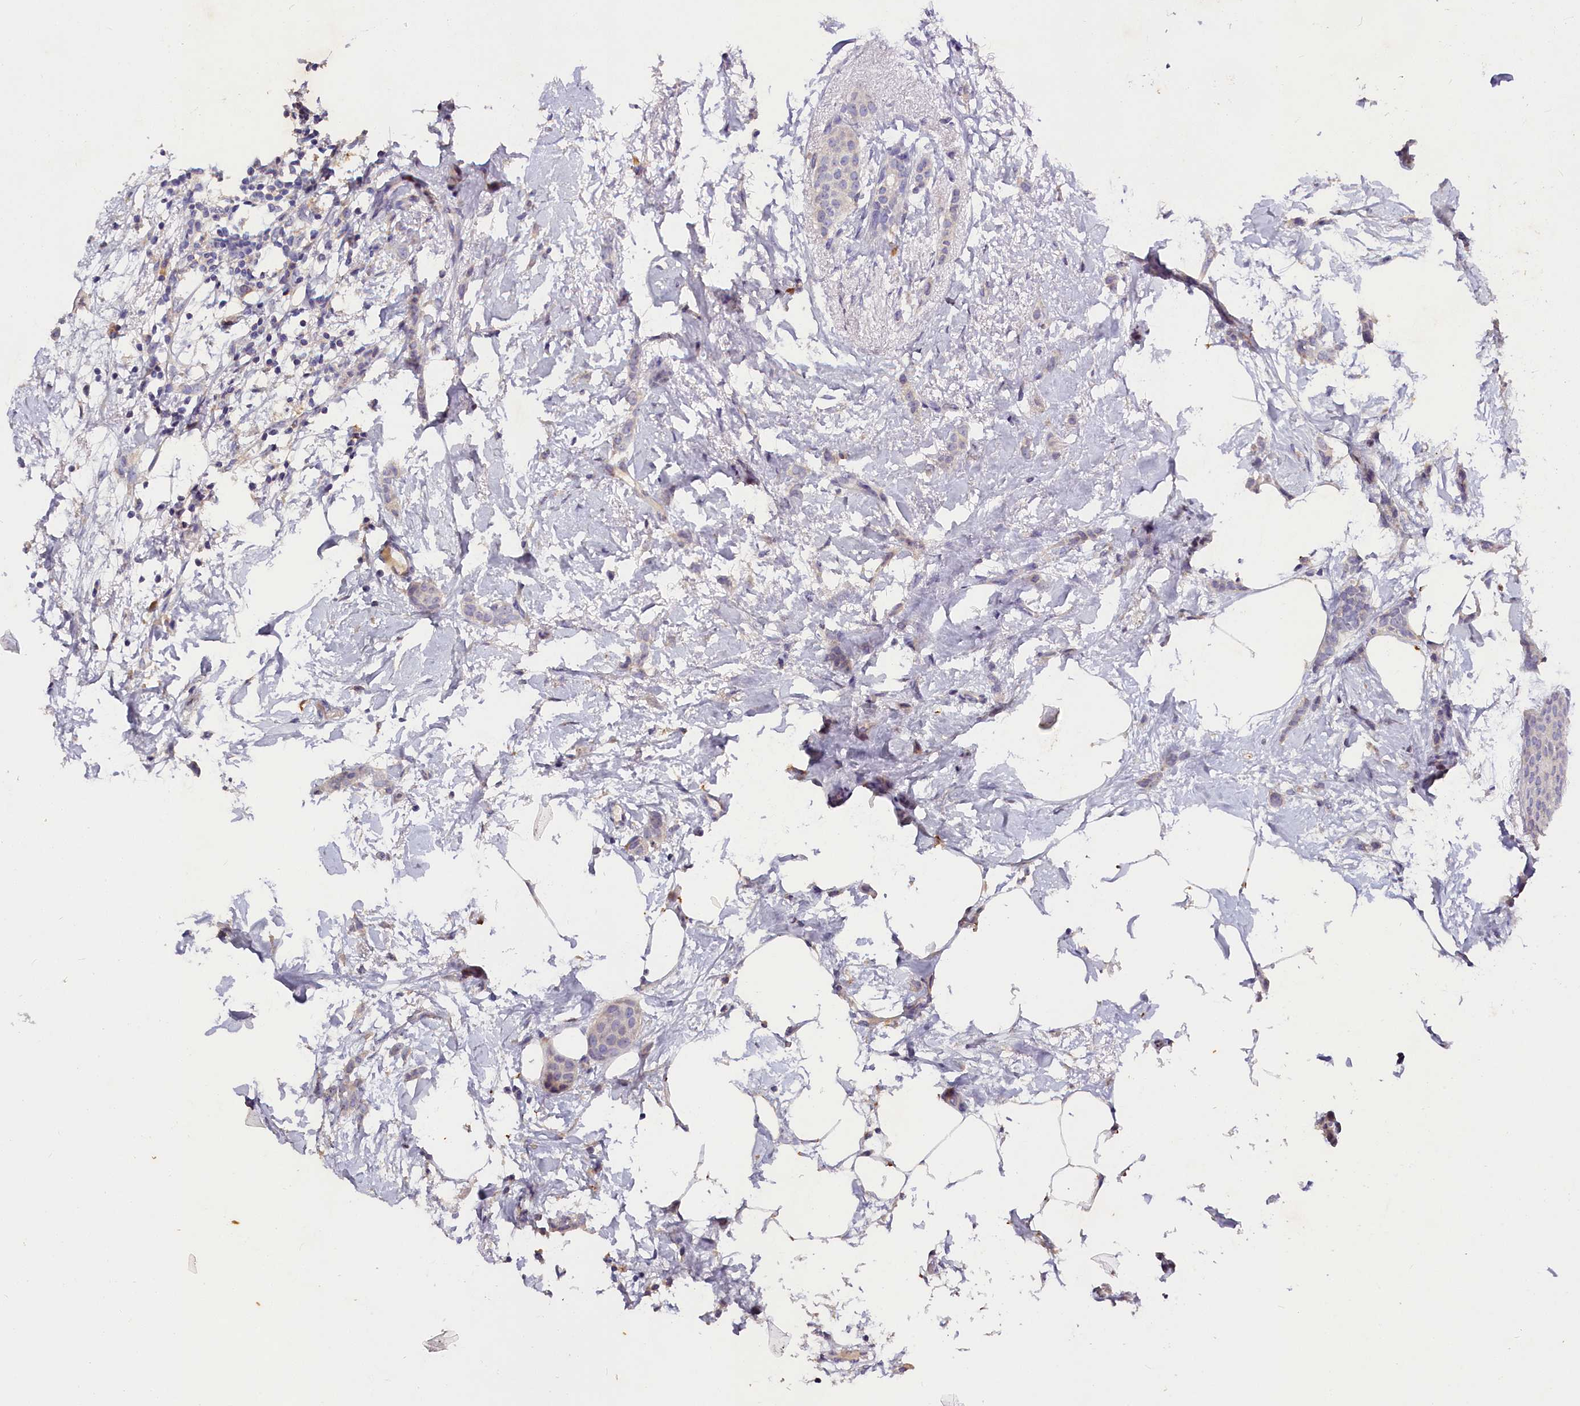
{"staining": {"intensity": "negative", "quantity": "none", "location": "none"}, "tissue": "breast cancer", "cell_type": "Tumor cells", "image_type": "cancer", "snomed": [{"axis": "morphology", "description": "Duct carcinoma"}, {"axis": "topography", "description": "Breast"}], "caption": "Tumor cells are negative for brown protein staining in infiltrating ductal carcinoma (breast).", "gene": "ST7L", "patient": {"sex": "female", "age": 72}}